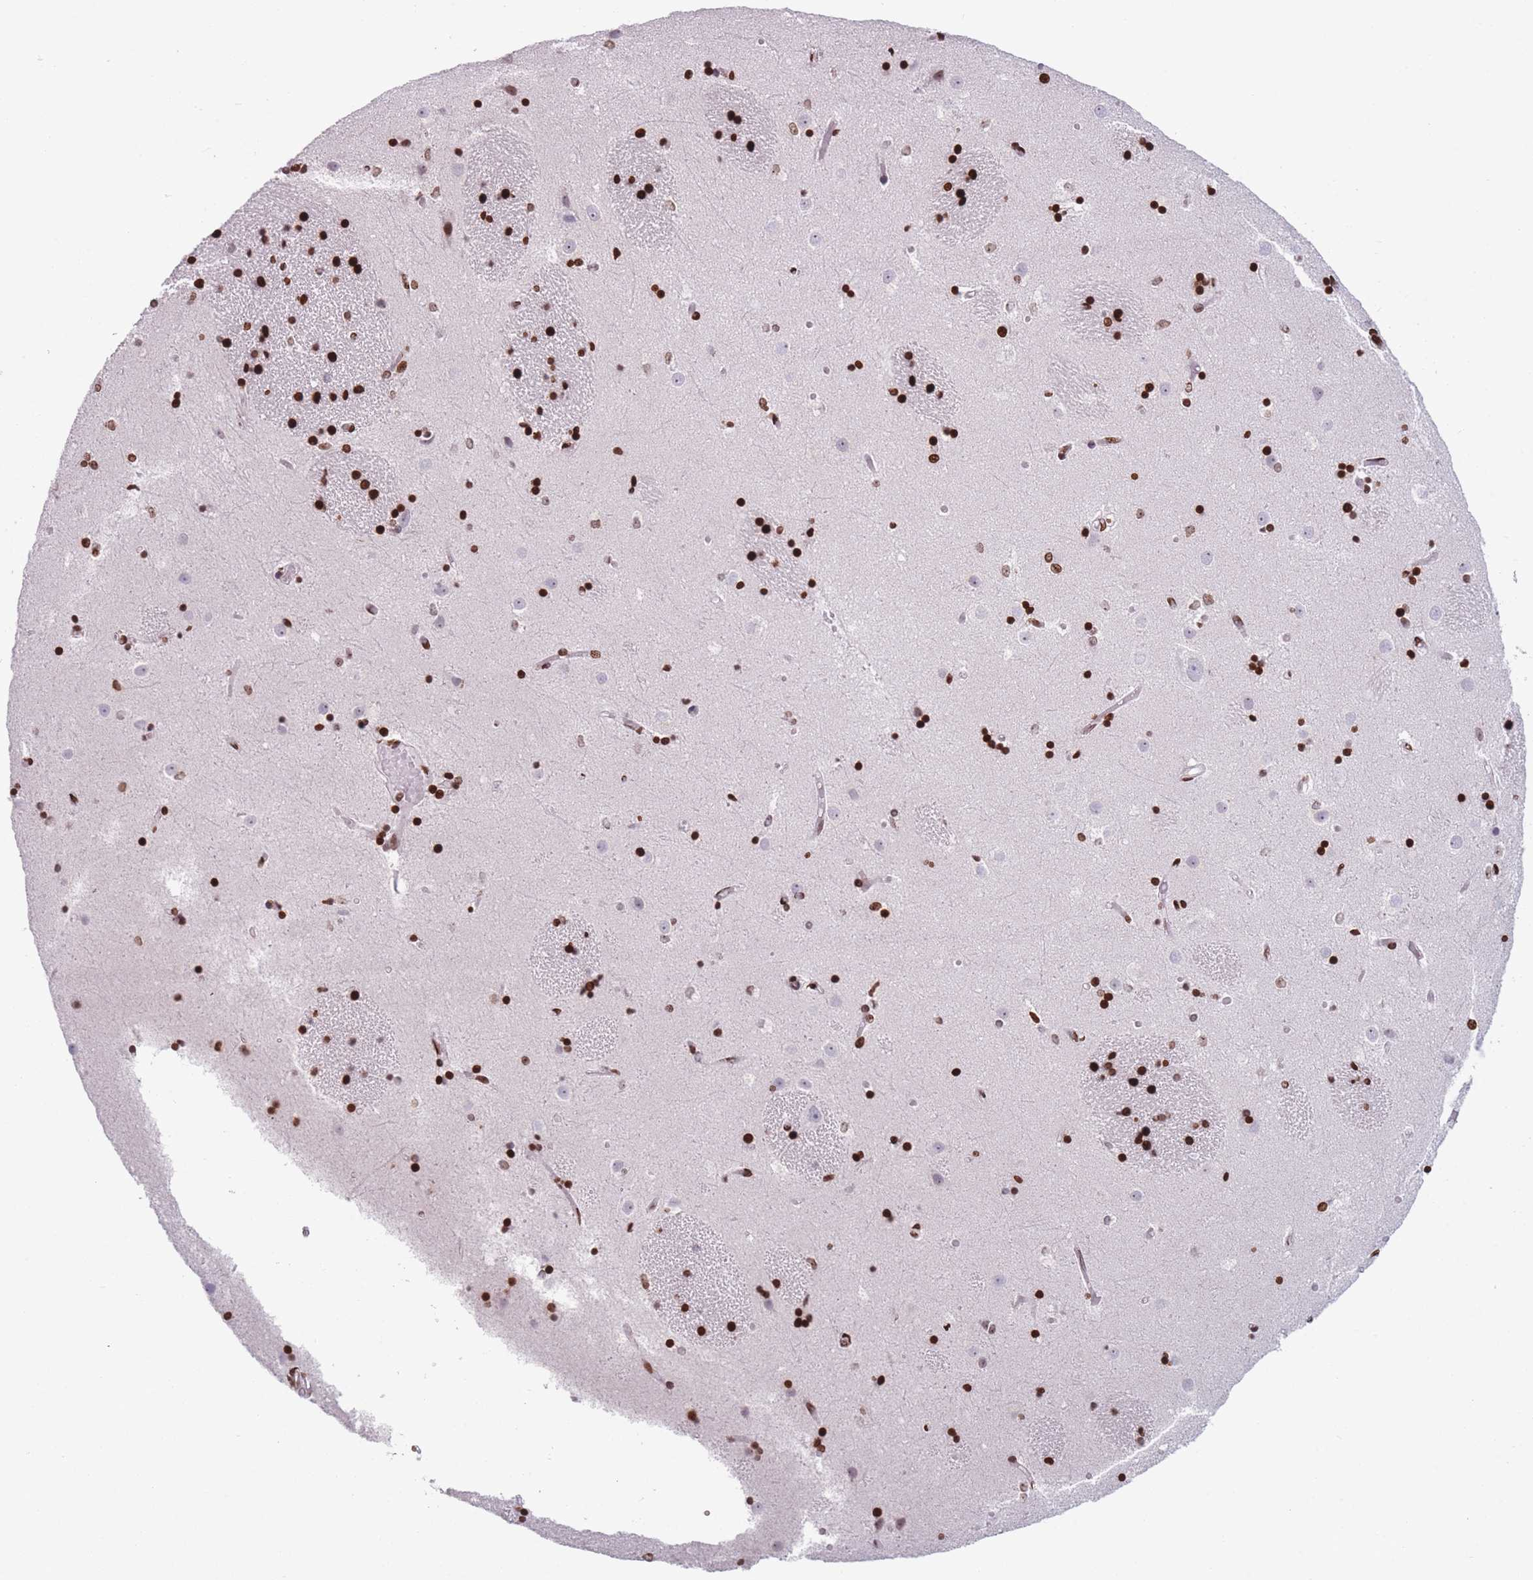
{"staining": {"intensity": "strong", "quantity": ">75%", "location": "nuclear"}, "tissue": "caudate", "cell_type": "Glial cells", "image_type": "normal", "snomed": [{"axis": "morphology", "description": "Normal tissue, NOS"}, {"axis": "topography", "description": "Lateral ventricle wall"}], "caption": "About >75% of glial cells in normal caudate reveal strong nuclear protein expression as visualized by brown immunohistochemical staining.", "gene": "AK9", "patient": {"sex": "female", "age": 52}}